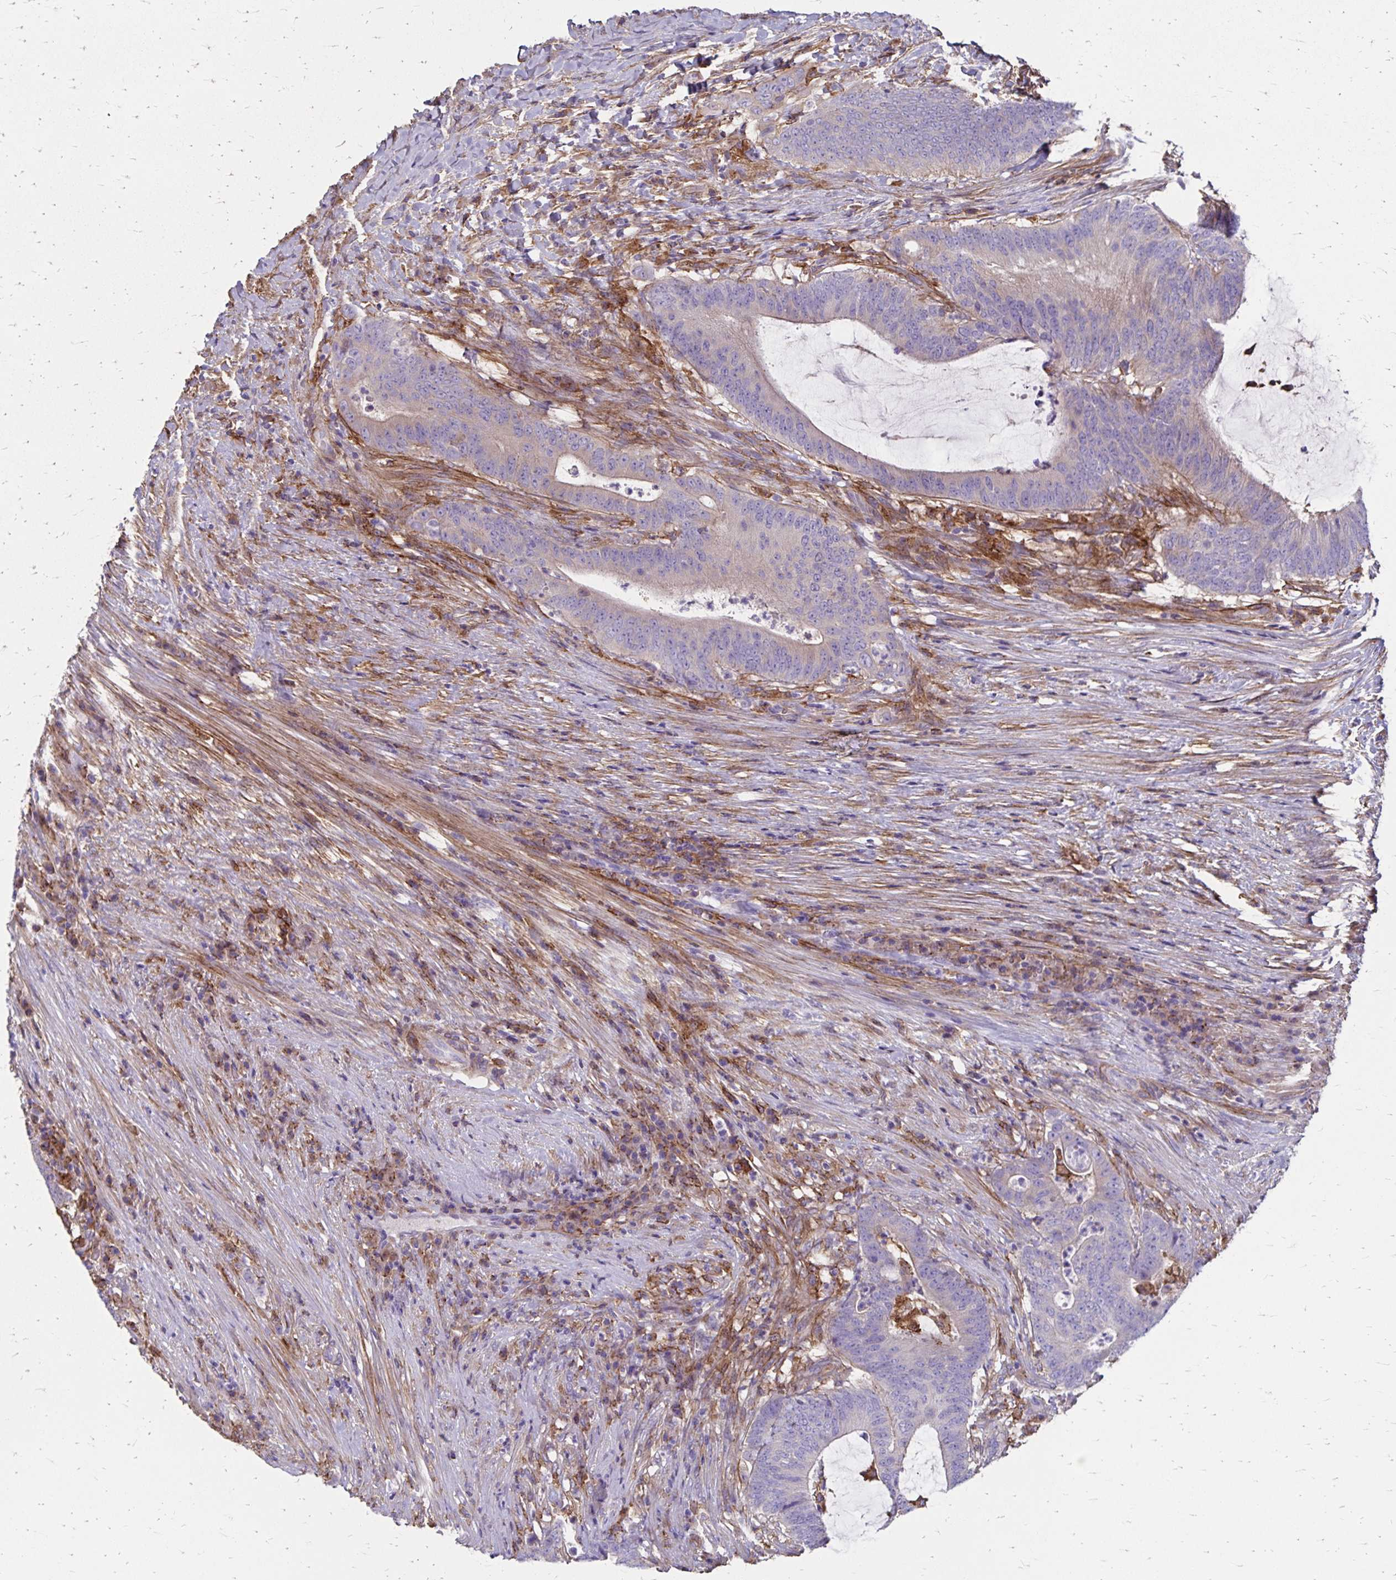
{"staining": {"intensity": "negative", "quantity": "none", "location": "none"}, "tissue": "colorectal cancer", "cell_type": "Tumor cells", "image_type": "cancer", "snomed": [{"axis": "morphology", "description": "Adenocarcinoma, NOS"}, {"axis": "topography", "description": "Colon"}], "caption": "IHC histopathology image of neoplastic tissue: human colorectal adenocarcinoma stained with DAB exhibits no significant protein staining in tumor cells. The staining was performed using DAB to visualize the protein expression in brown, while the nuclei were stained in blue with hematoxylin (Magnification: 20x).", "gene": "TNS3", "patient": {"sex": "female", "age": 43}}